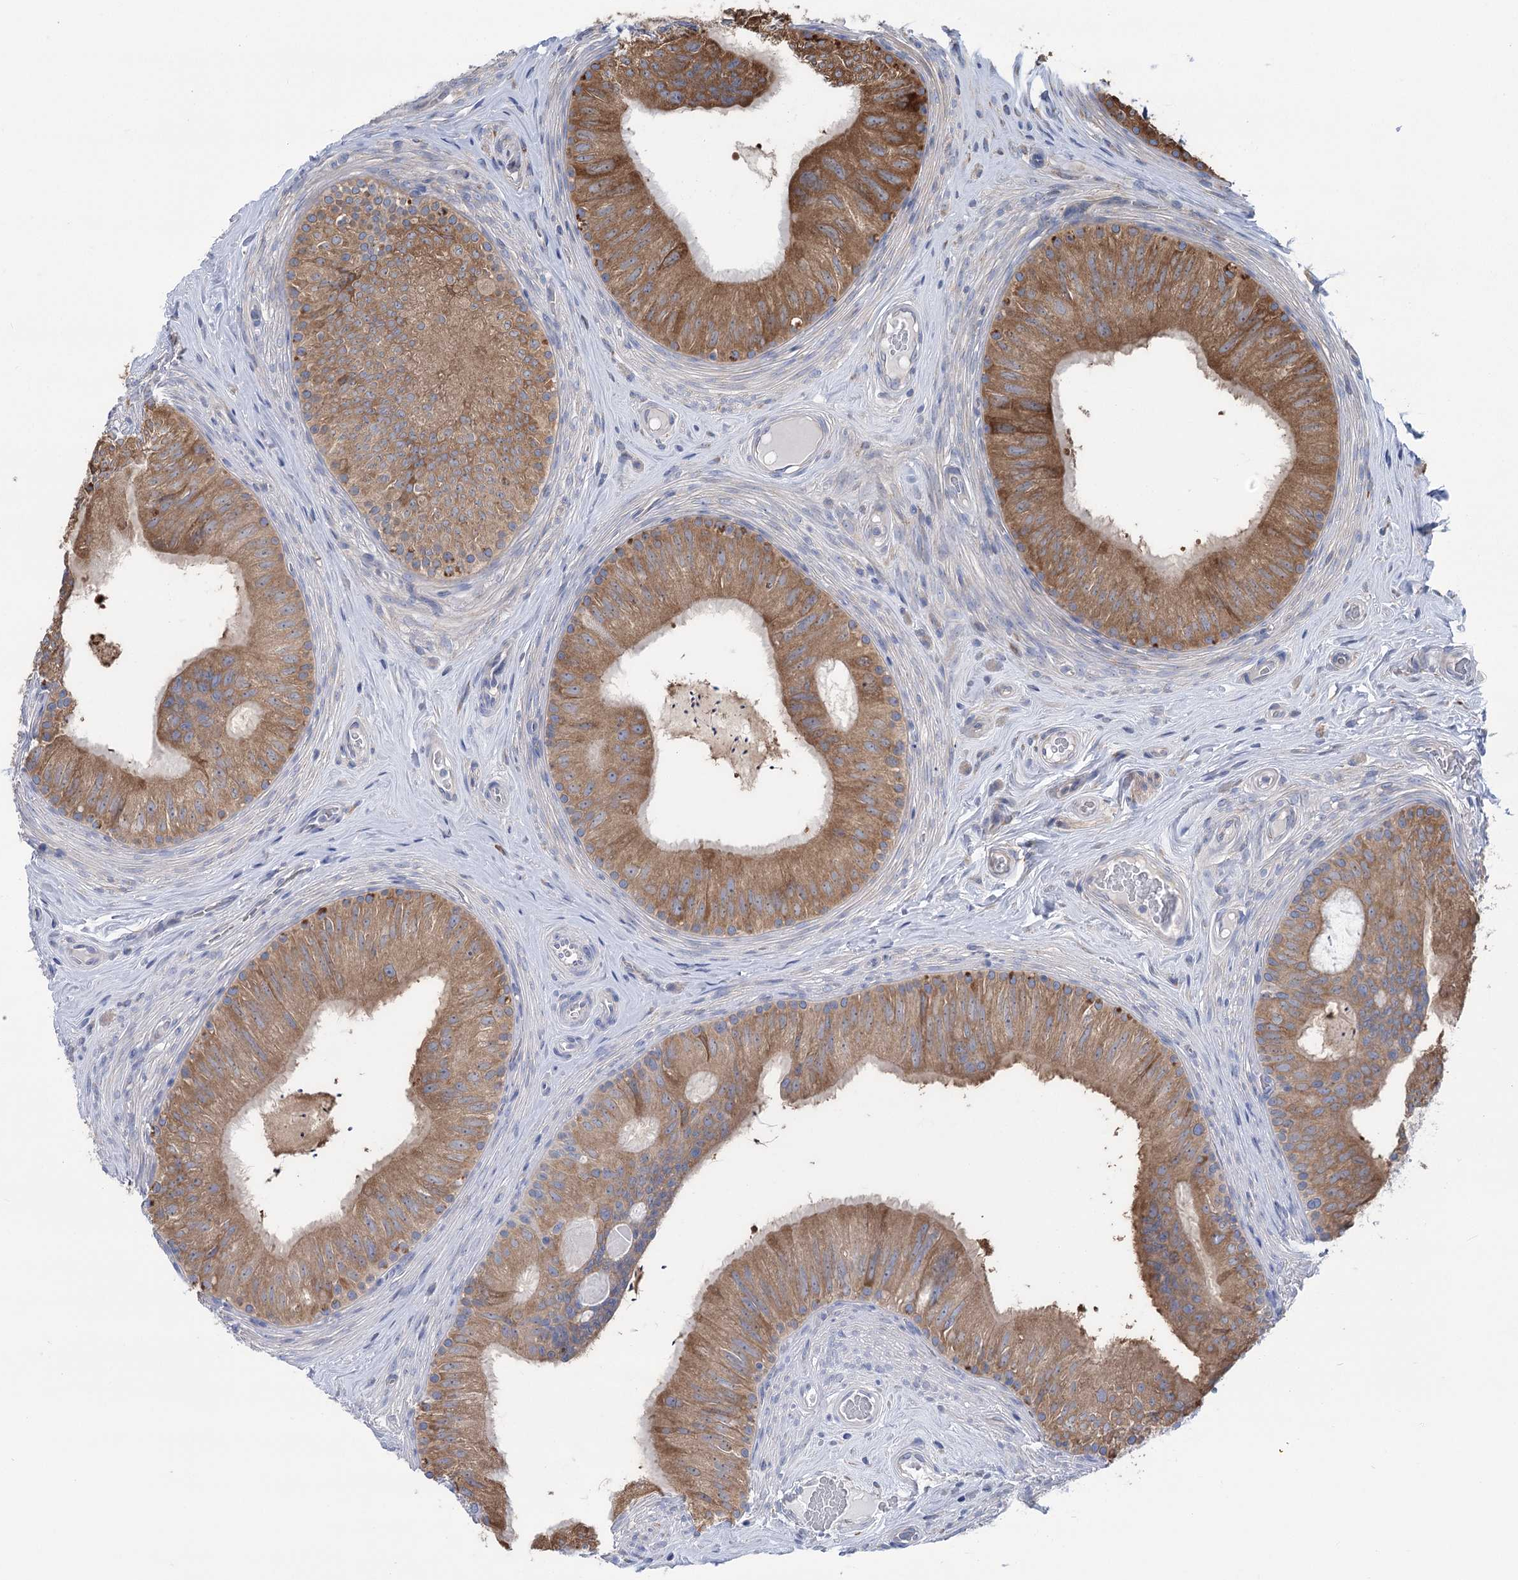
{"staining": {"intensity": "moderate", "quantity": ">75%", "location": "cytoplasmic/membranous"}, "tissue": "epididymis", "cell_type": "Glandular cells", "image_type": "normal", "snomed": [{"axis": "morphology", "description": "Normal tissue, NOS"}, {"axis": "topography", "description": "Epididymis"}], "caption": "Immunohistochemical staining of normal human epididymis exhibits >75% levels of moderate cytoplasmic/membranous protein staining in about >75% of glandular cells.", "gene": "METTL24", "patient": {"sex": "male", "age": 46}}